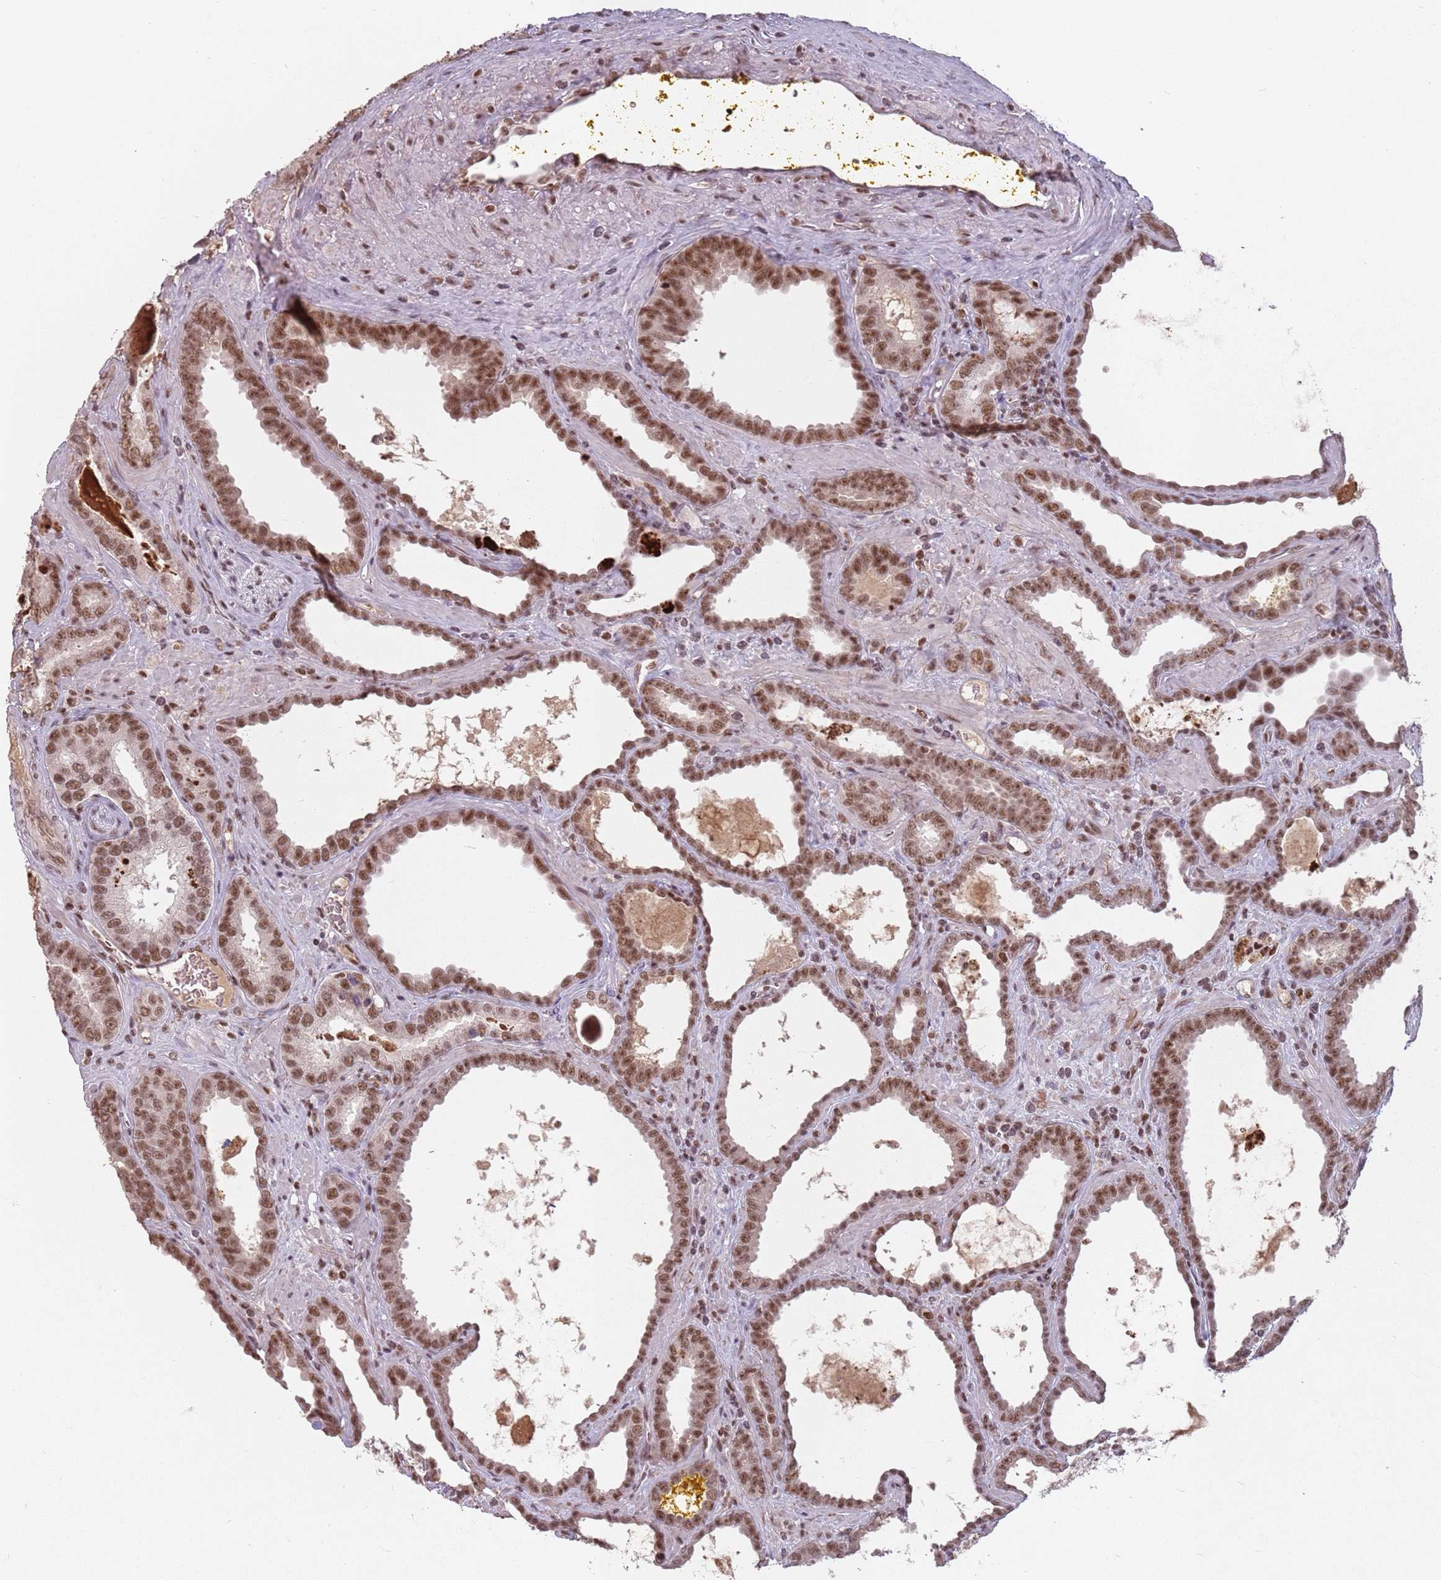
{"staining": {"intensity": "moderate", "quantity": ">75%", "location": "nuclear"}, "tissue": "prostate cancer", "cell_type": "Tumor cells", "image_type": "cancer", "snomed": [{"axis": "morphology", "description": "Adenocarcinoma, High grade"}, {"axis": "topography", "description": "Prostate"}], "caption": "Immunohistochemical staining of human adenocarcinoma (high-grade) (prostate) displays medium levels of moderate nuclear protein expression in about >75% of tumor cells. (DAB (3,3'-diaminobenzidine) IHC, brown staining for protein, blue staining for nuclei).", "gene": "NCBP1", "patient": {"sex": "male", "age": 72}}